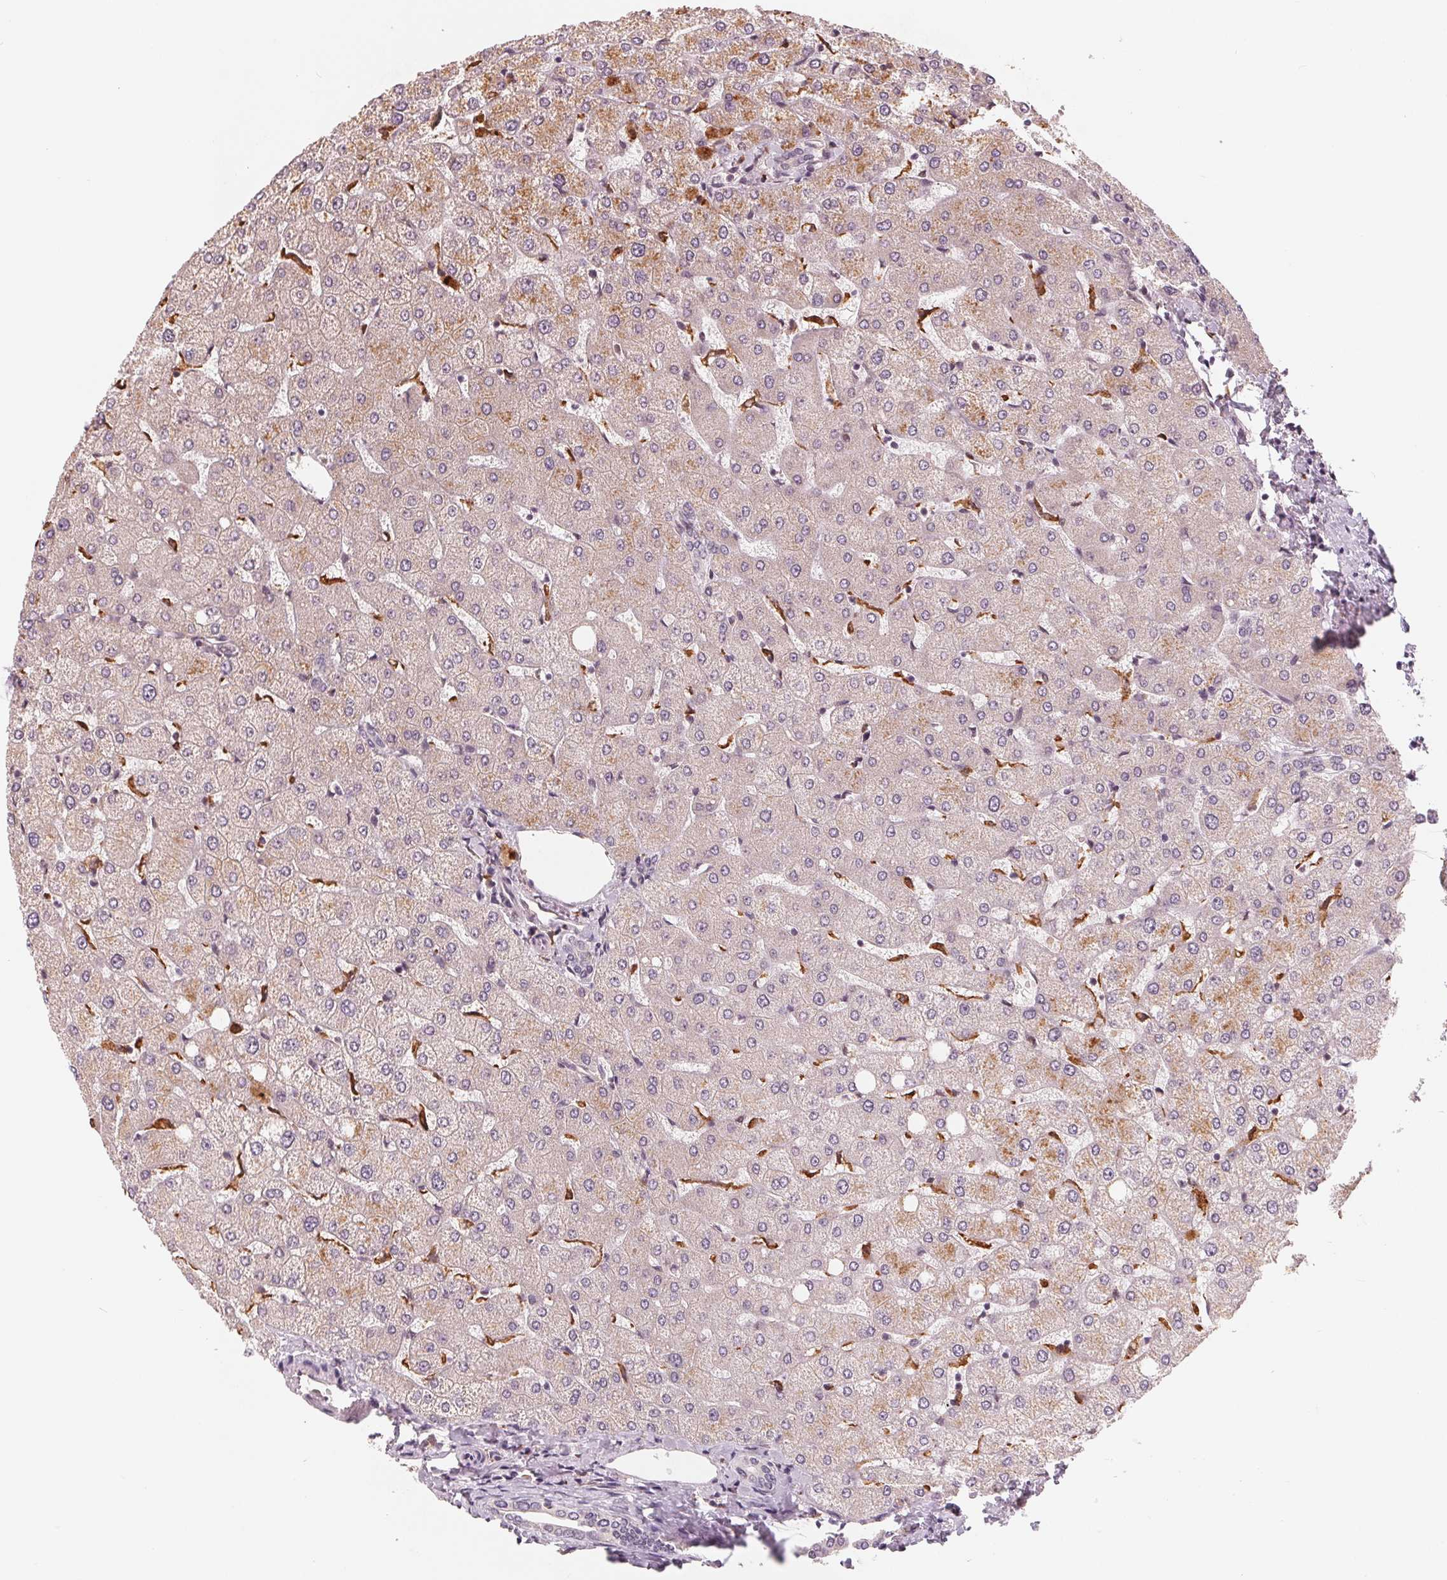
{"staining": {"intensity": "negative", "quantity": "none", "location": "none"}, "tissue": "liver", "cell_type": "Cholangiocytes", "image_type": "normal", "snomed": [{"axis": "morphology", "description": "Normal tissue, NOS"}, {"axis": "topography", "description": "Liver"}], "caption": "This histopathology image is of unremarkable liver stained with immunohistochemistry (IHC) to label a protein in brown with the nuclei are counter-stained blue. There is no expression in cholangiocytes.", "gene": "IL9R", "patient": {"sex": "female", "age": 54}}